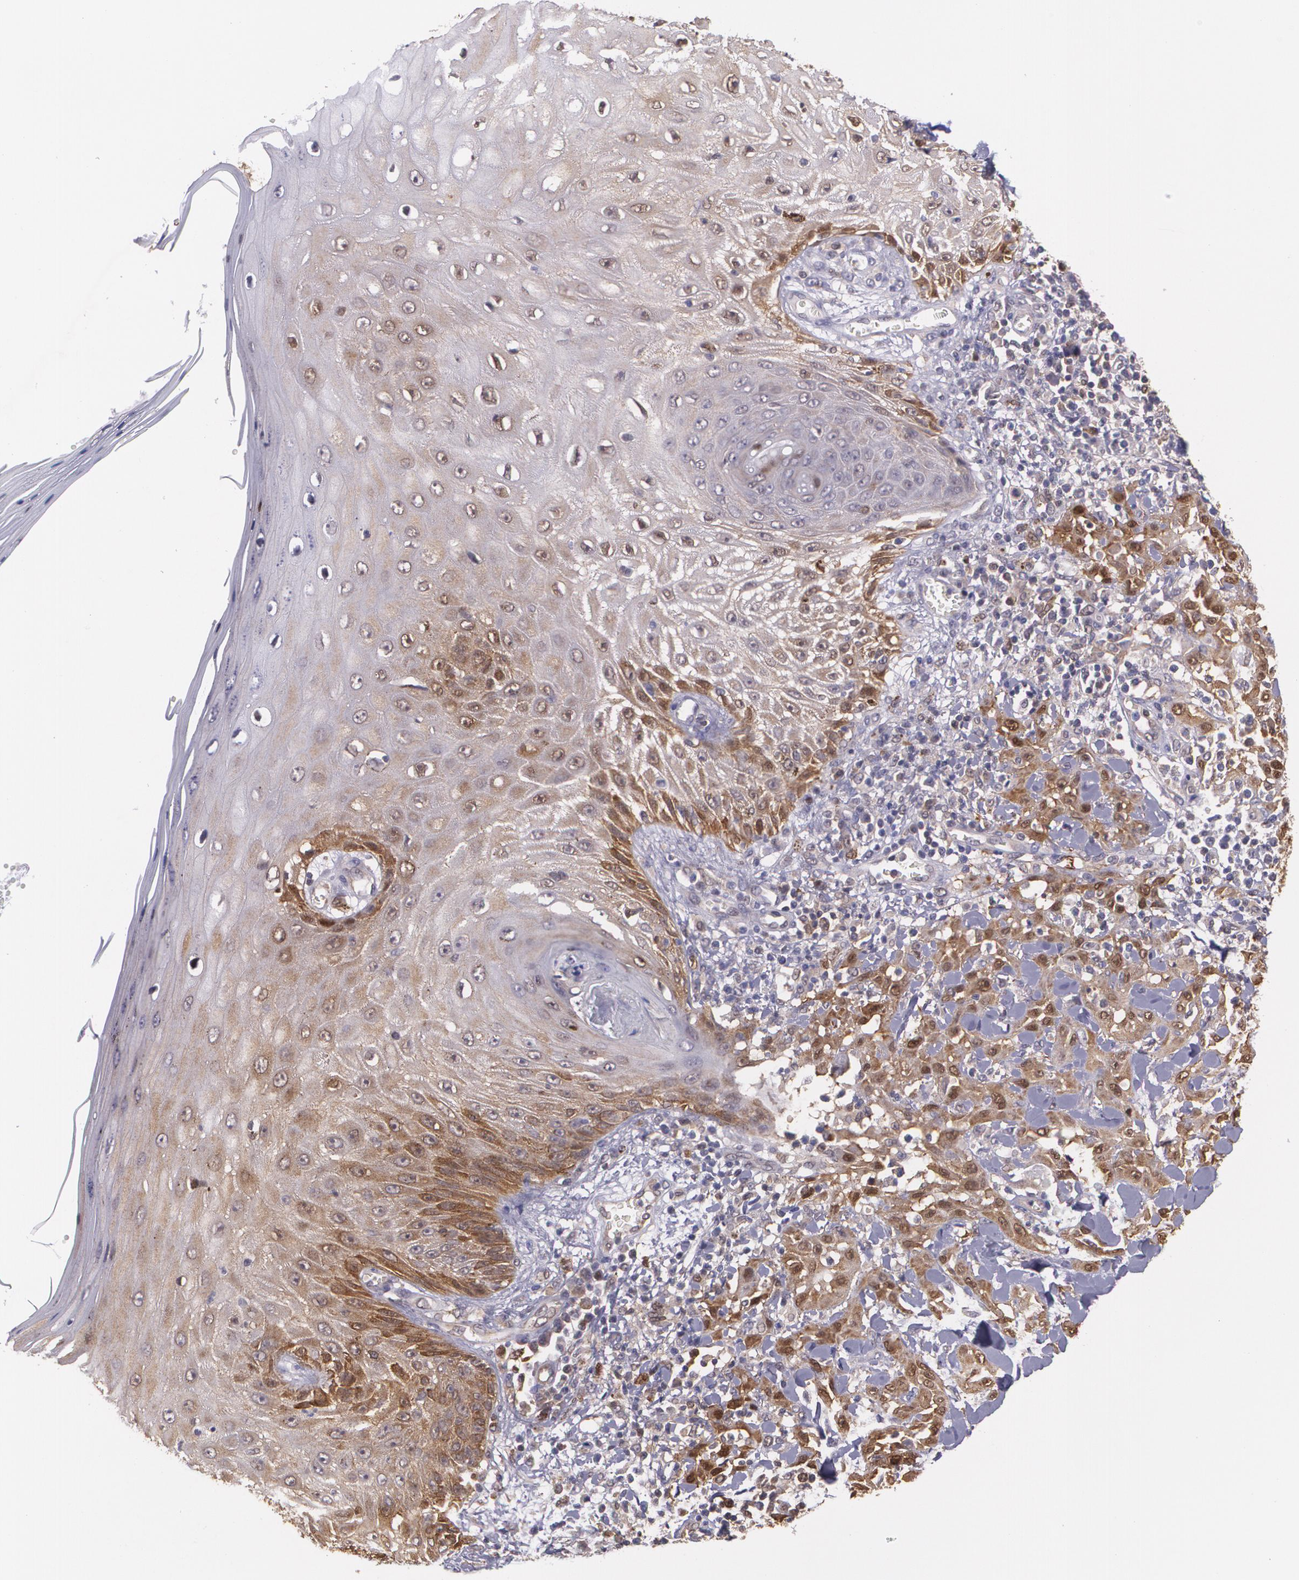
{"staining": {"intensity": "strong", "quantity": ">75%", "location": "cytoplasmic/membranous,nuclear"}, "tissue": "skin cancer", "cell_type": "Tumor cells", "image_type": "cancer", "snomed": [{"axis": "morphology", "description": "Squamous cell carcinoma, NOS"}, {"axis": "topography", "description": "Skin"}], "caption": "An image of skin cancer (squamous cell carcinoma) stained for a protein exhibits strong cytoplasmic/membranous and nuclear brown staining in tumor cells.", "gene": "HSPH1", "patient": {"sex": "male", "age": 24}}